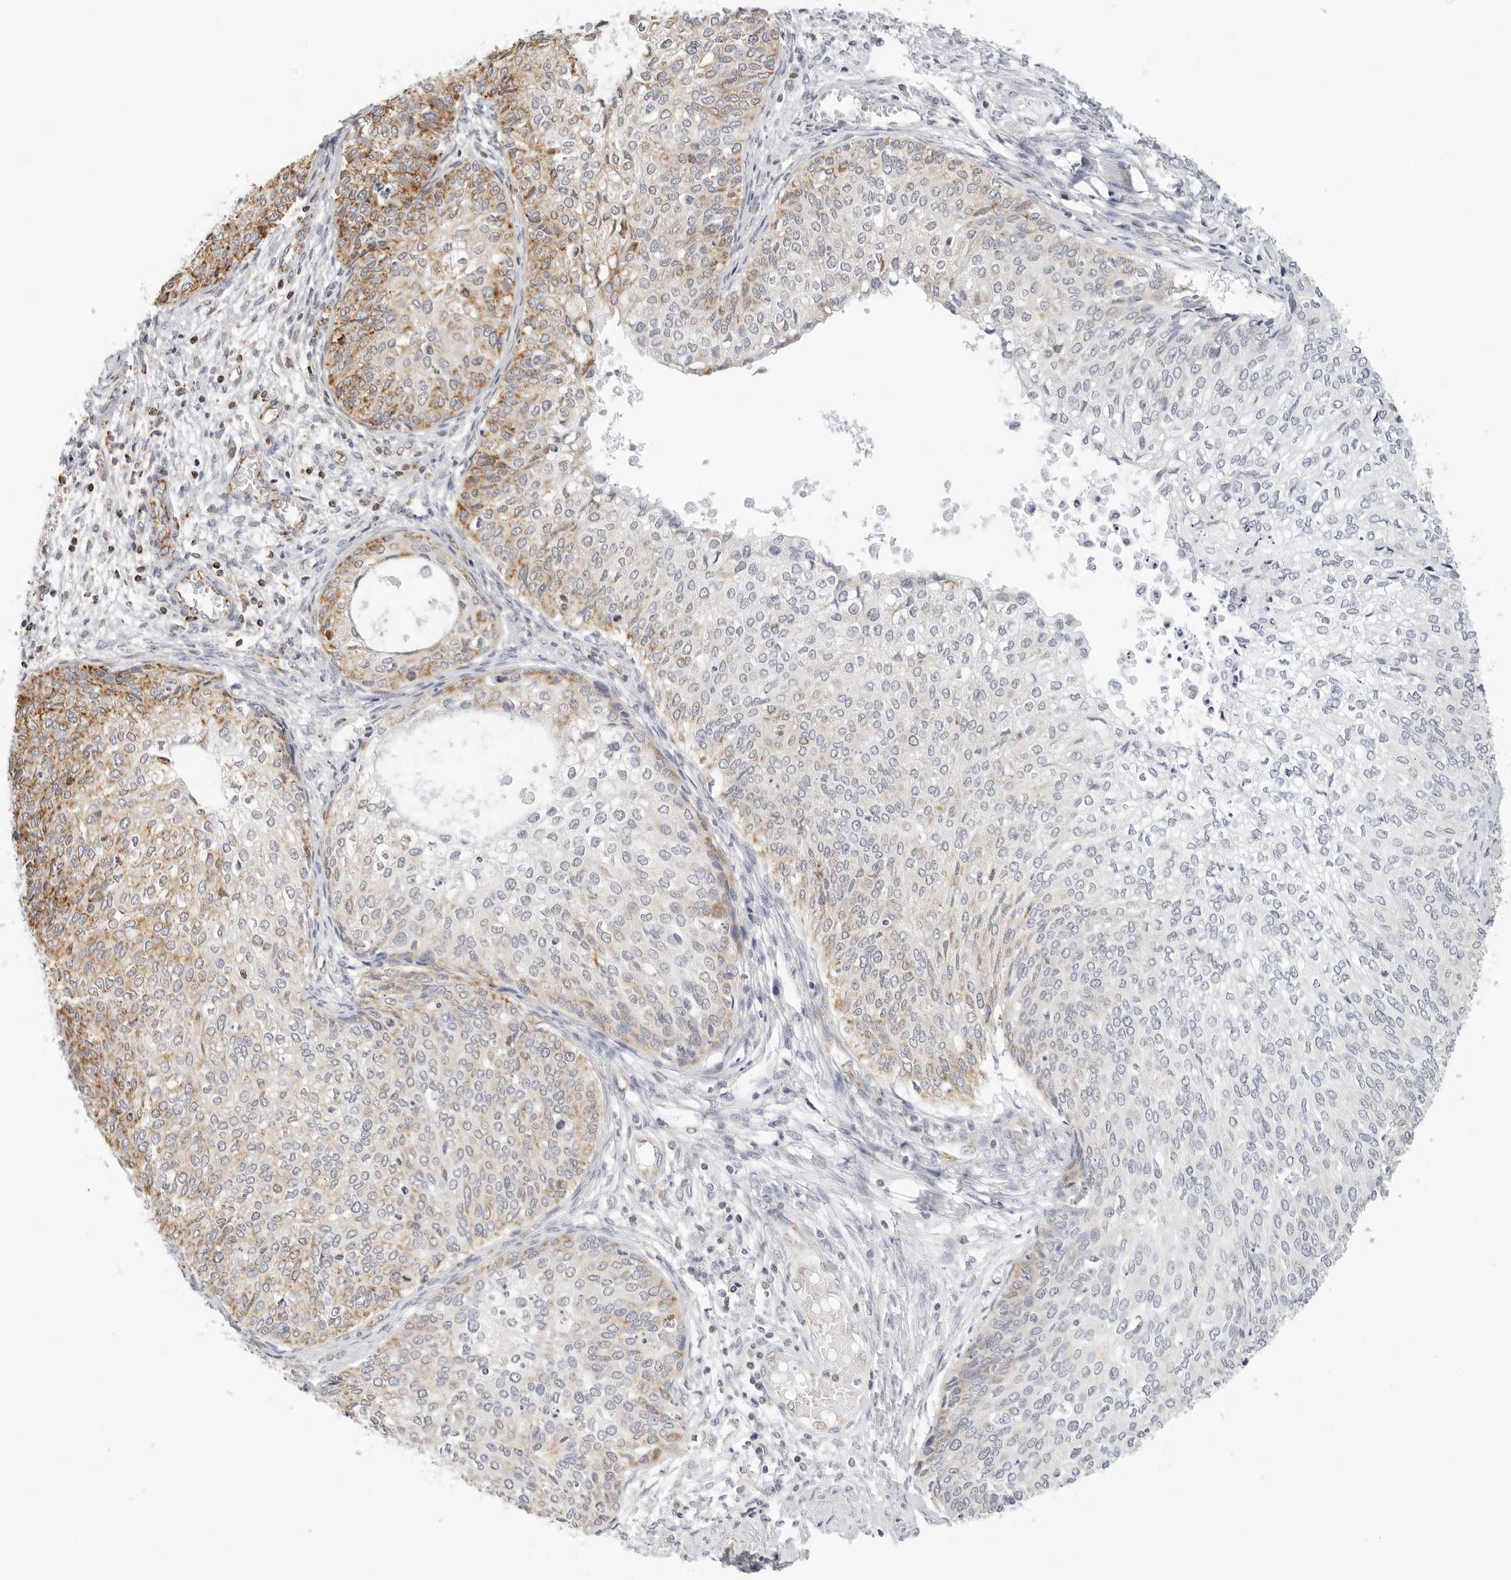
{"staining": {"intensity": "moderate", "quantity": "25%-75%", "location": "cytoplasmic/membranous"}, "tissue": "cervical cancer", "cell_type": "Tumor cells", "image_type": "cancer", "snomed": [{"axis": "morphology", "description": "Squamous cell carcinoma, NOS"}, {"axis": "topography", "description": "Cervix"}], "caption": "A brown stain highlights moderate cytoplasmic/membranous expression of a protein in human cervical squamous cell carcinoma tumor cells. The protein of interest is shown in brown color, while the nuclei are stained blue.", "gene": "RC3H1", "patient": {"sex": "female", "age": 37}}